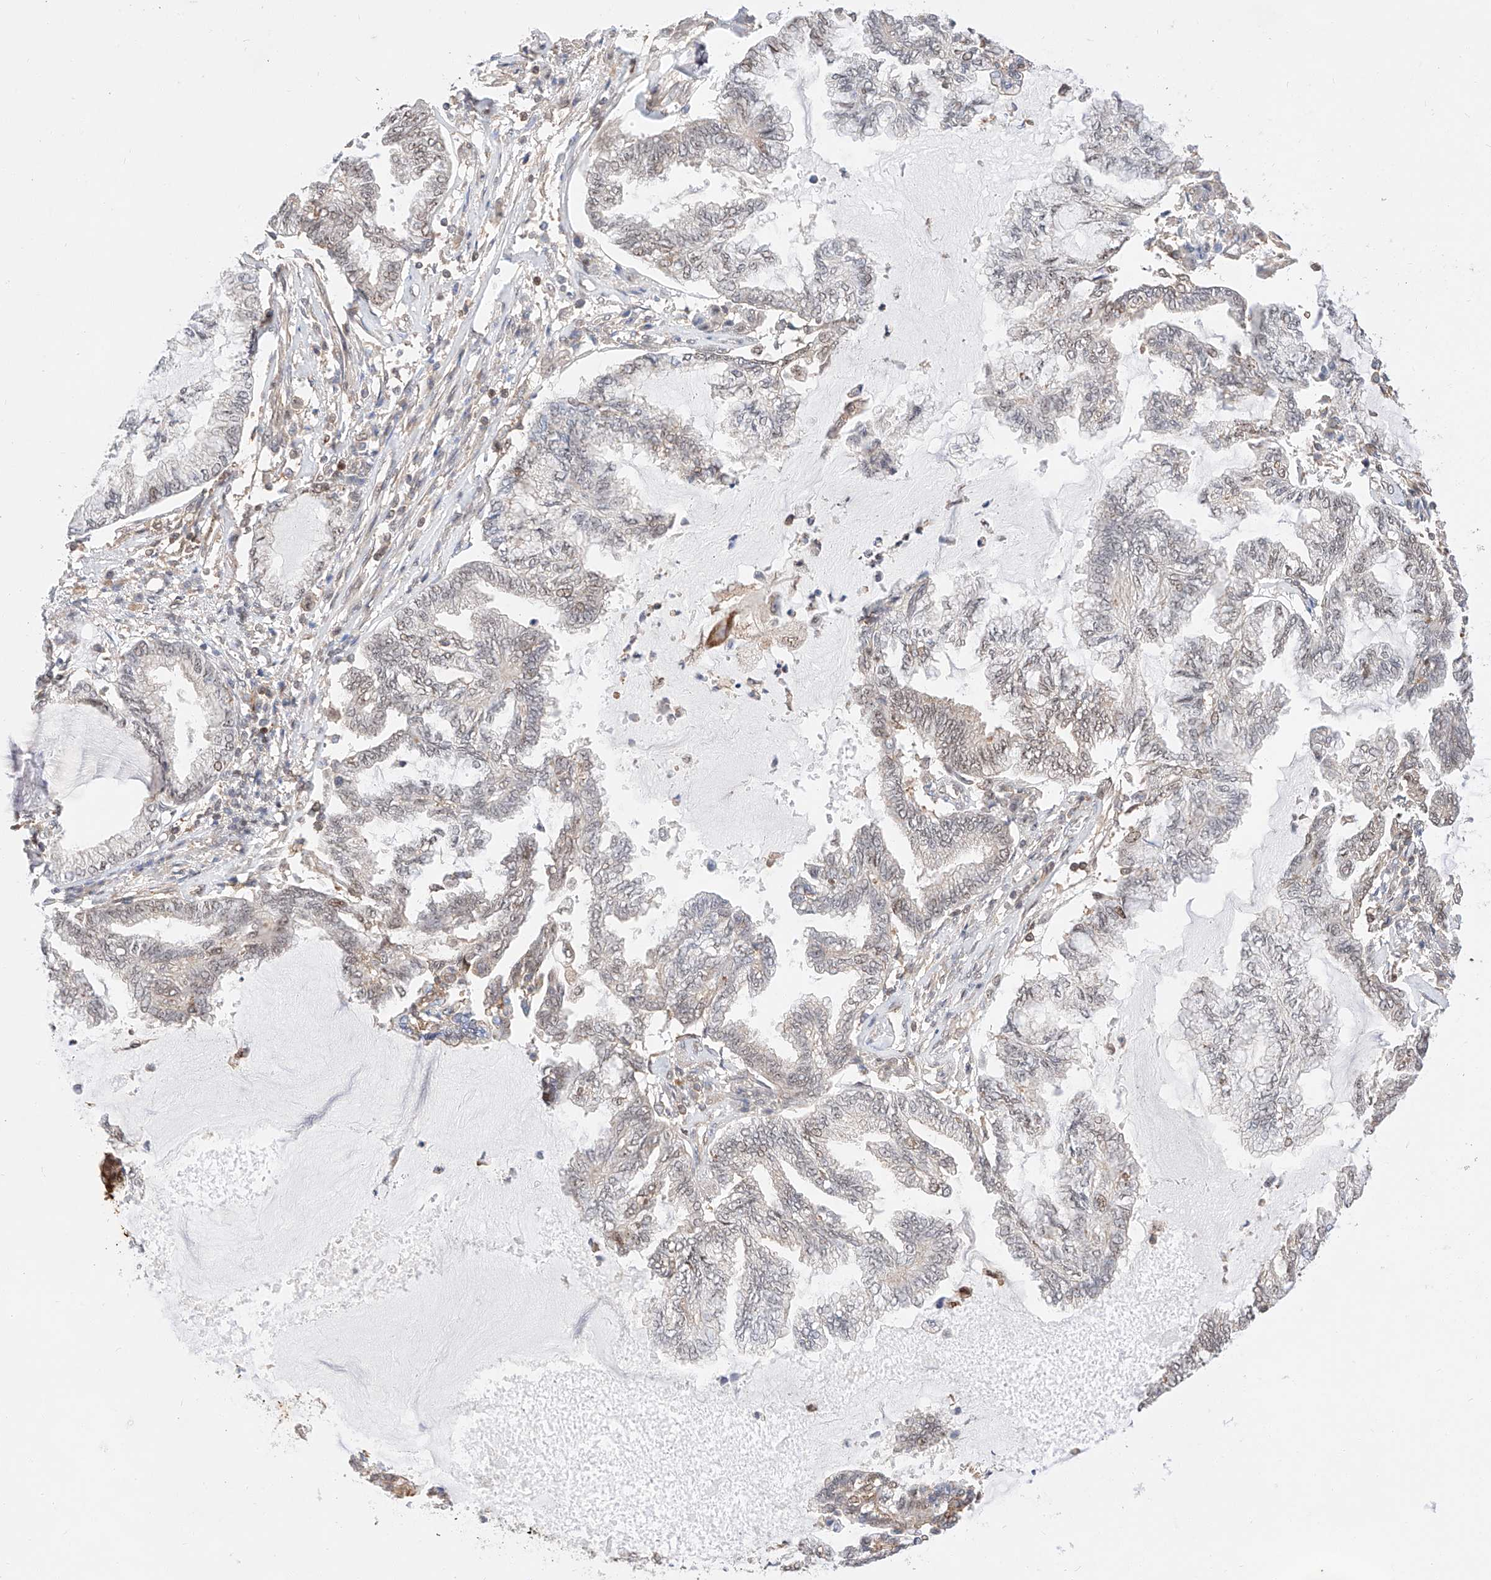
{"staining": {"intensity": "weak", "quantity": "<25%", "location": "nuclear"}, "tissue": "endometrial cancer", "cell_type": "Tumor cells", "image_type": "cancer", "snomed": [{"axis": "morphology", "description": "Adenocarcinoma, NOS"}, {"axis": "topography", "description": "Endometrium"}], "caption": "This is a image of immunohistochemistry staining of endometrial cancer, which shows no positivity in tumor cells.", "gene": "HDAC9", "patient": {"sex": "female", "age": 86}}